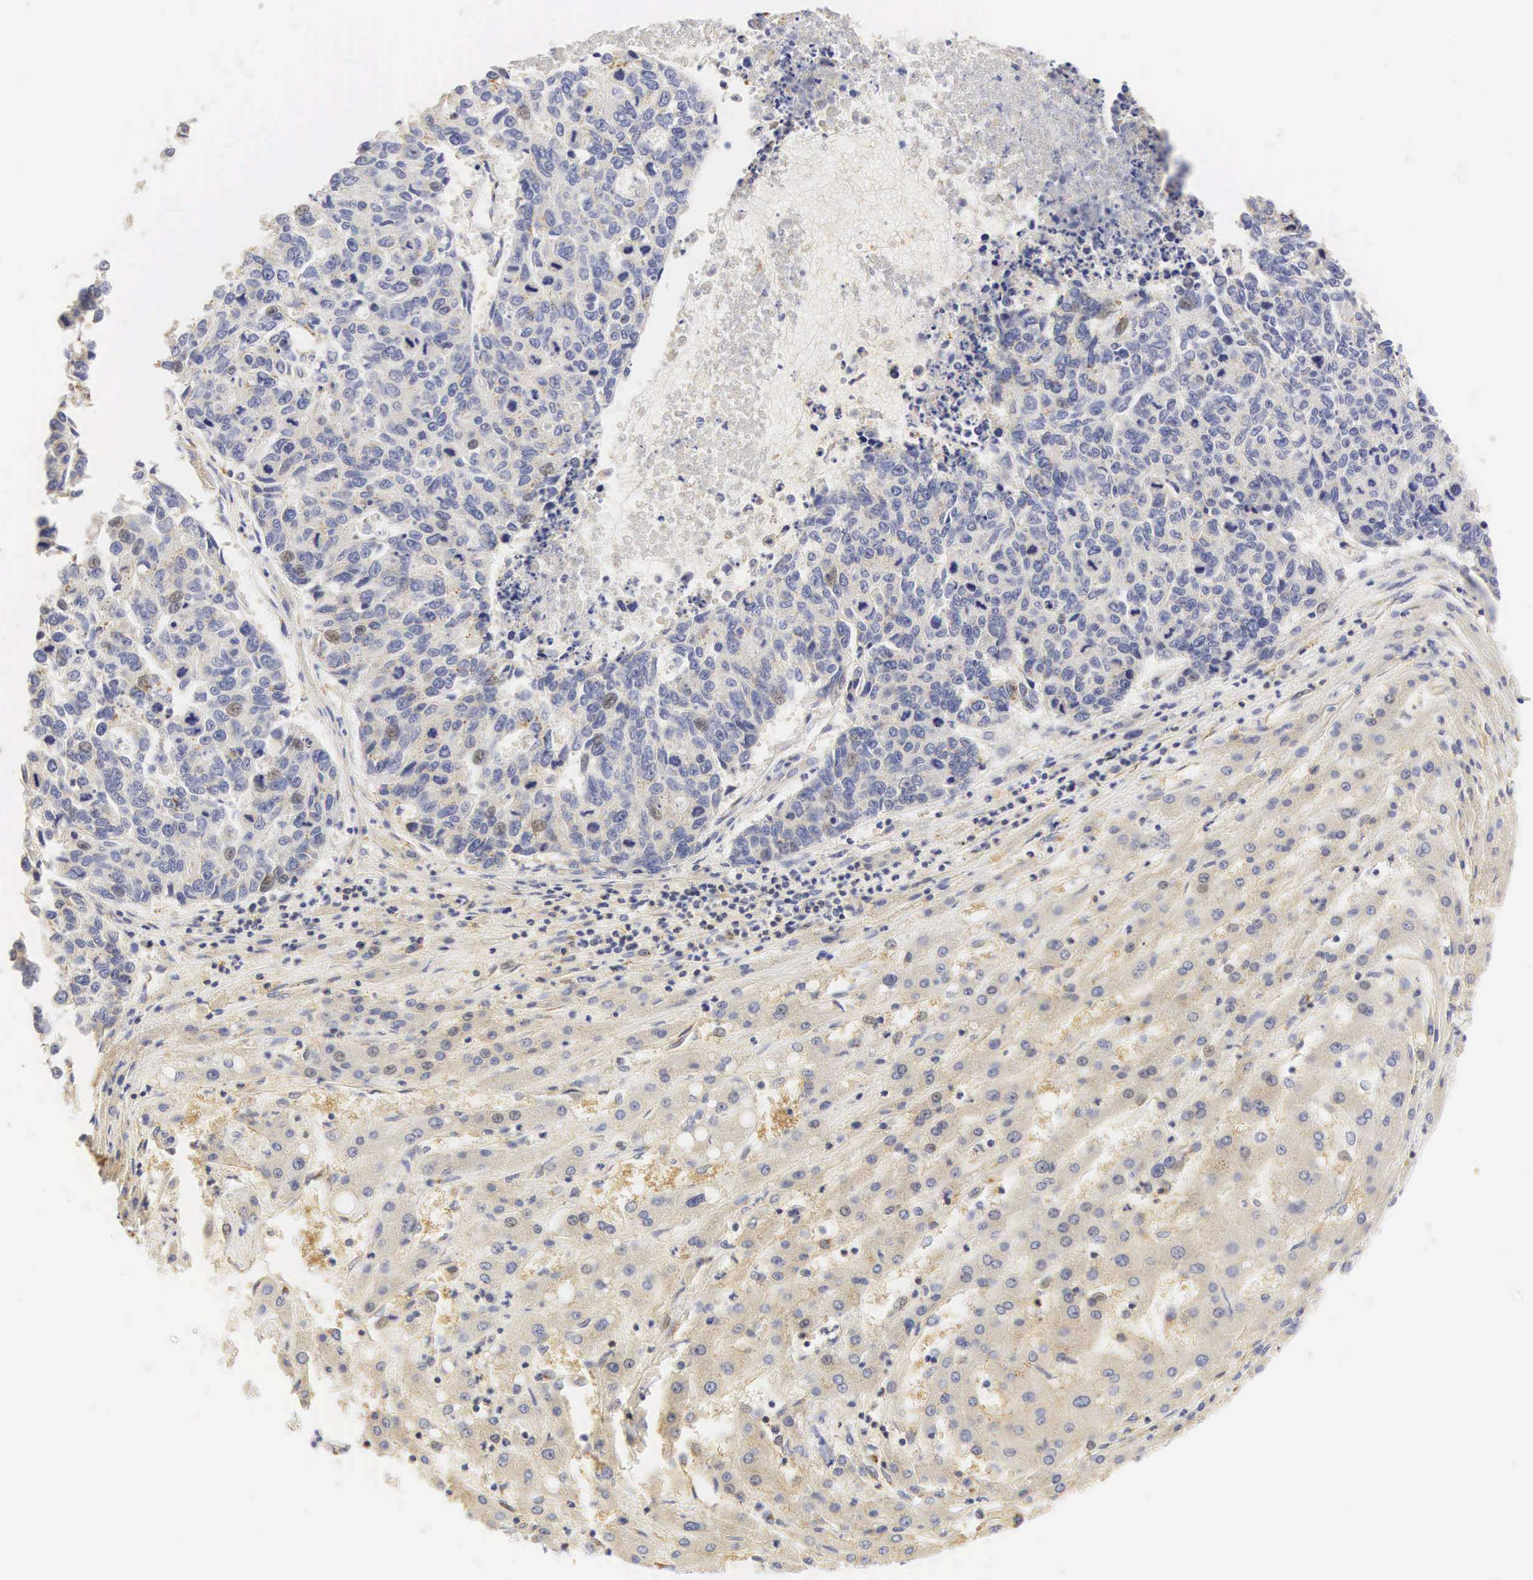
{"staining": {"intensity": "negative", "quantity": "none", "location": "none"}, "tissue": "liver cancer", "cell_type": "Tumor cells", "image_type": "cancer", "snomed": [{"axis": "morphology", "description": "Carcinoma, metastatic, NOS"}, {"axis": "topography", "description": "Liver"}], "caption": "High magnification brightfield microscopy of liver cancer (metastatic carcinoma) stained with DAB (brown) and counterstained with hematoxylin (blue): tumor cells show no significant staining.", "gene": "CD99", "patient": {"sex": "male", "age": 49}}